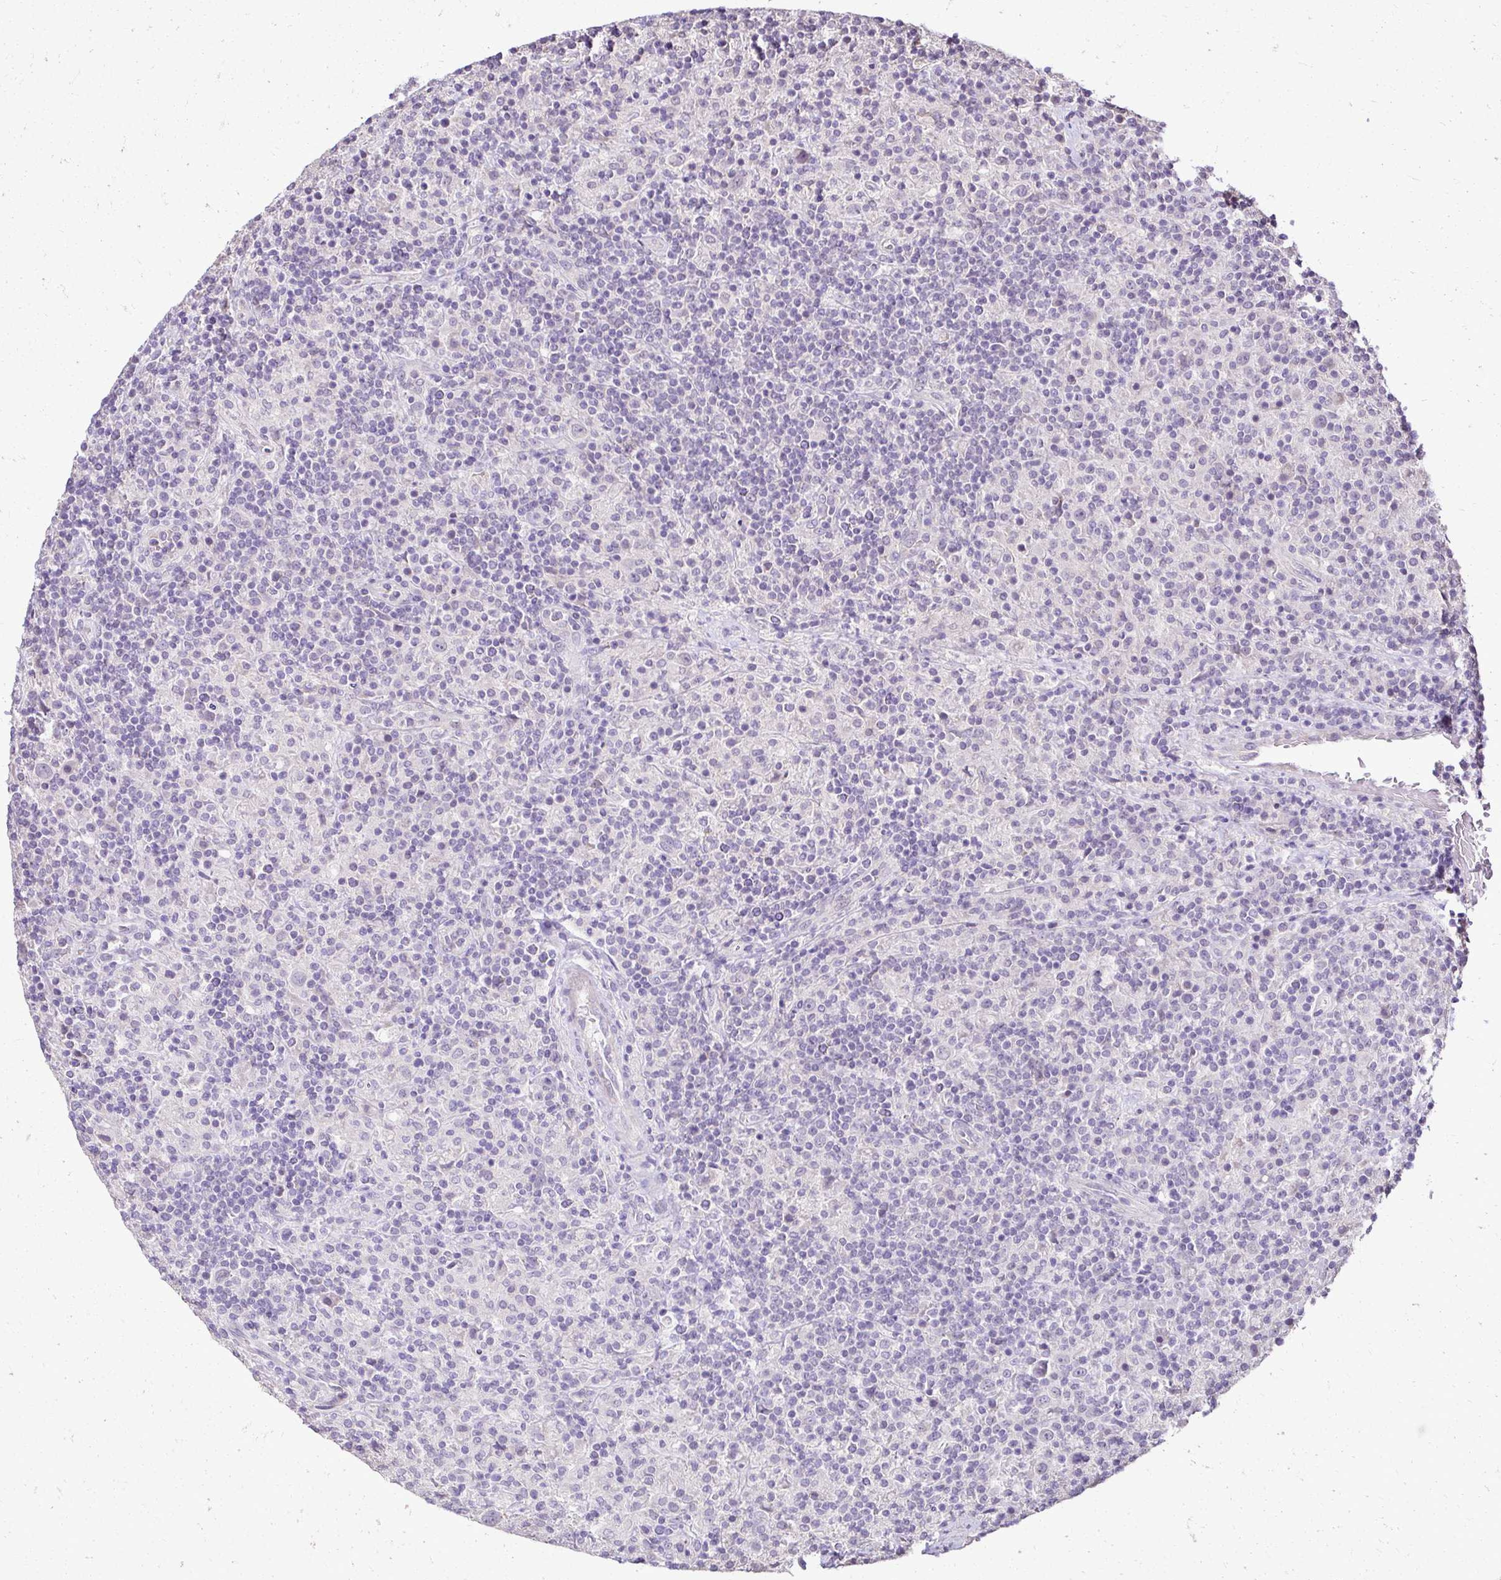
{"staining": {"intensity": "negative", "quantity": "none", "location": "none"}, "tissue": "lymphoma", "cell_type": "Tumor cells", "image_type": "cancer", "snomed": [{"axis": "morphology", "description": "Hodgkin's disease, NOS"}, {"axis": "topography", "description": "Lymph node"}], "caption": "Immunohistochemistry (IHC) micrograph of lymphoma stained for a protein (brown), which reveals no positivity in tumor cells.", "gene": "KIAA1210", "patient": {"sex": "male", "age": 70}}